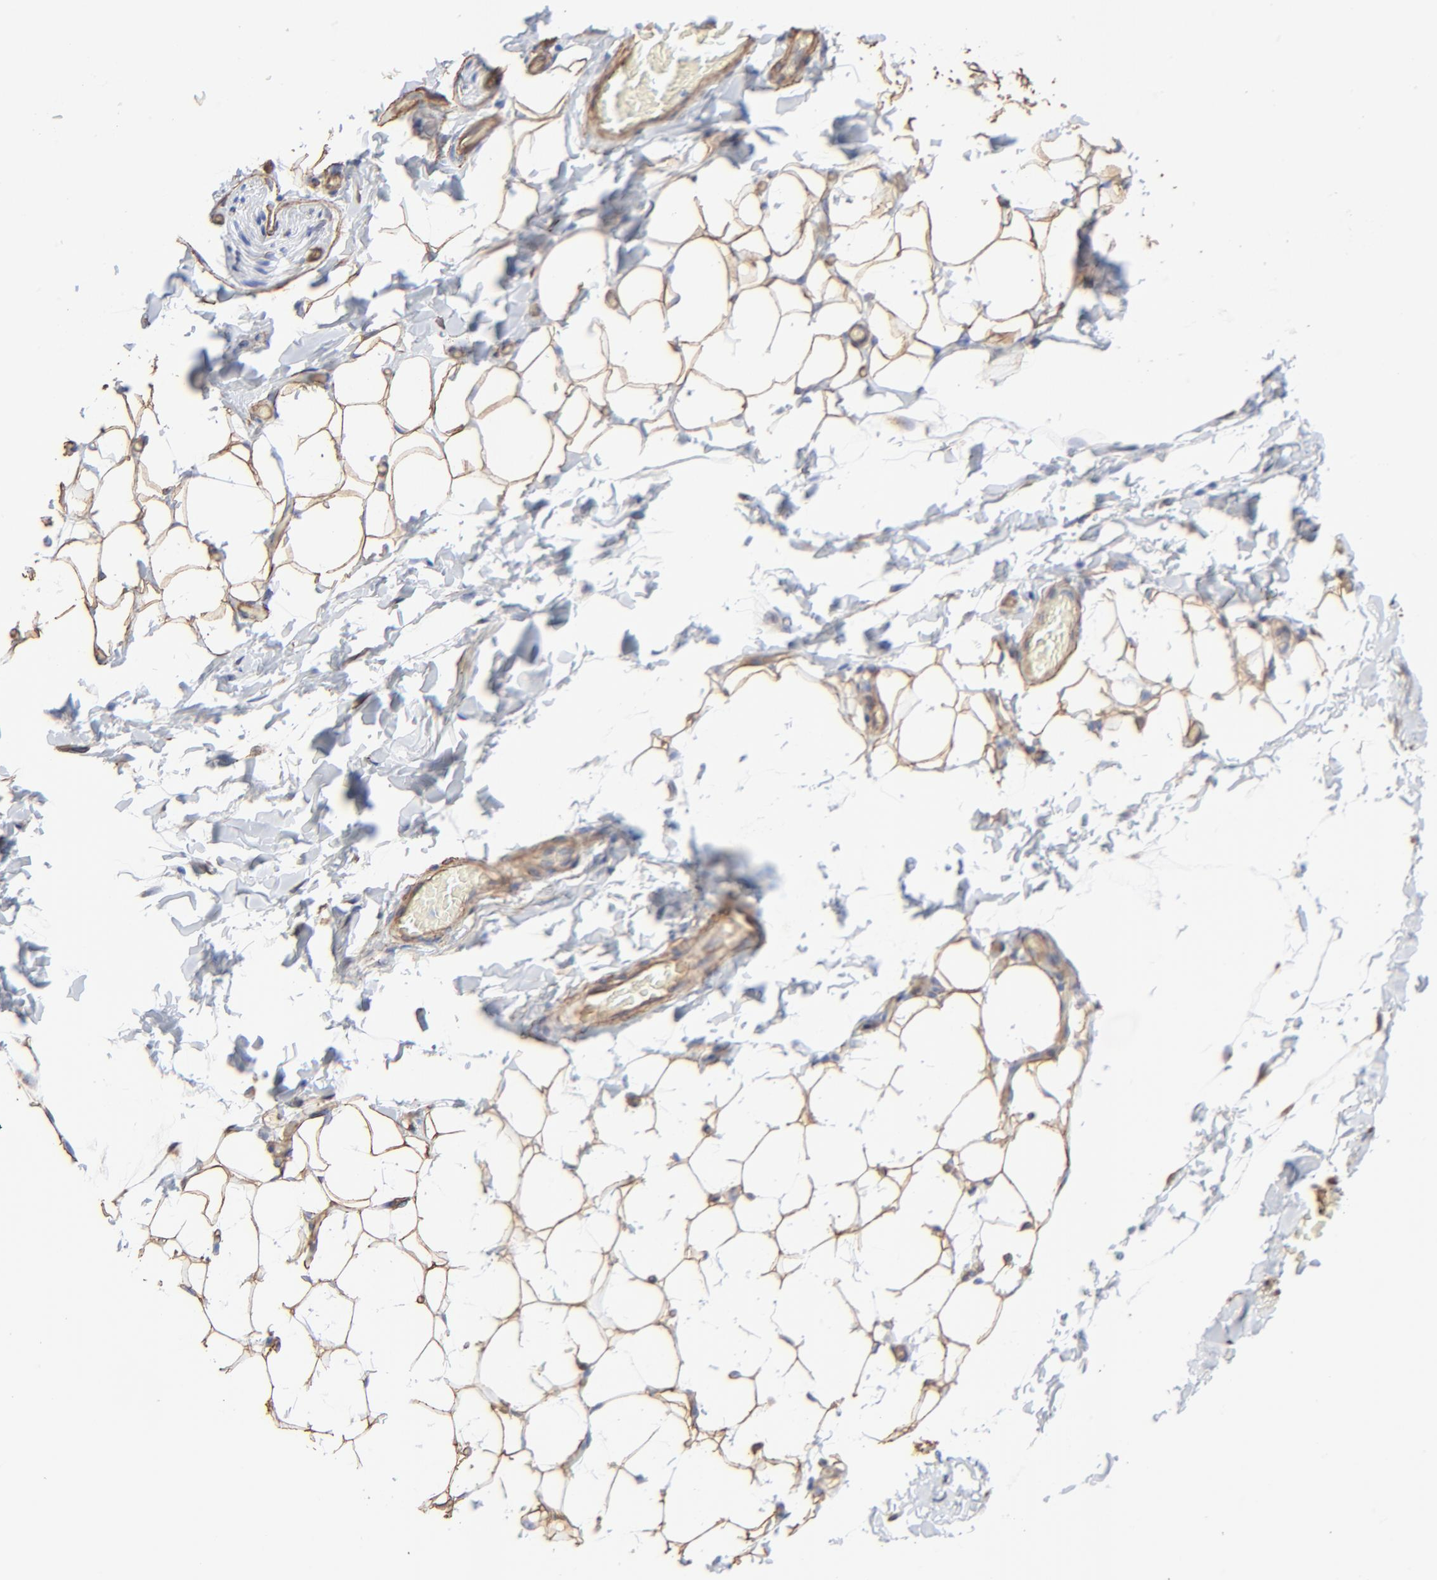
{"staining": {"intensity": "strong", "quantity": ">75%", "location": "cytoplasmic/membranous"}, "tissue": "adipose tissue", "cell_type": "Adipocytes", "image_type": "normal", "snomed": [{"axis": "morphology", "description": "Normal tissue, NOS"}, {"axis": "topography", "description": "Soft tissue"}], "caption": "The histopathology image shows immunohistochemical staining of normal adipose tissue. There is strong cytoplasmic/membranous expression is present in about >75% of adipocytes.", "gene": "CAV1", "patient": {"sex": "male", "age": 26}}